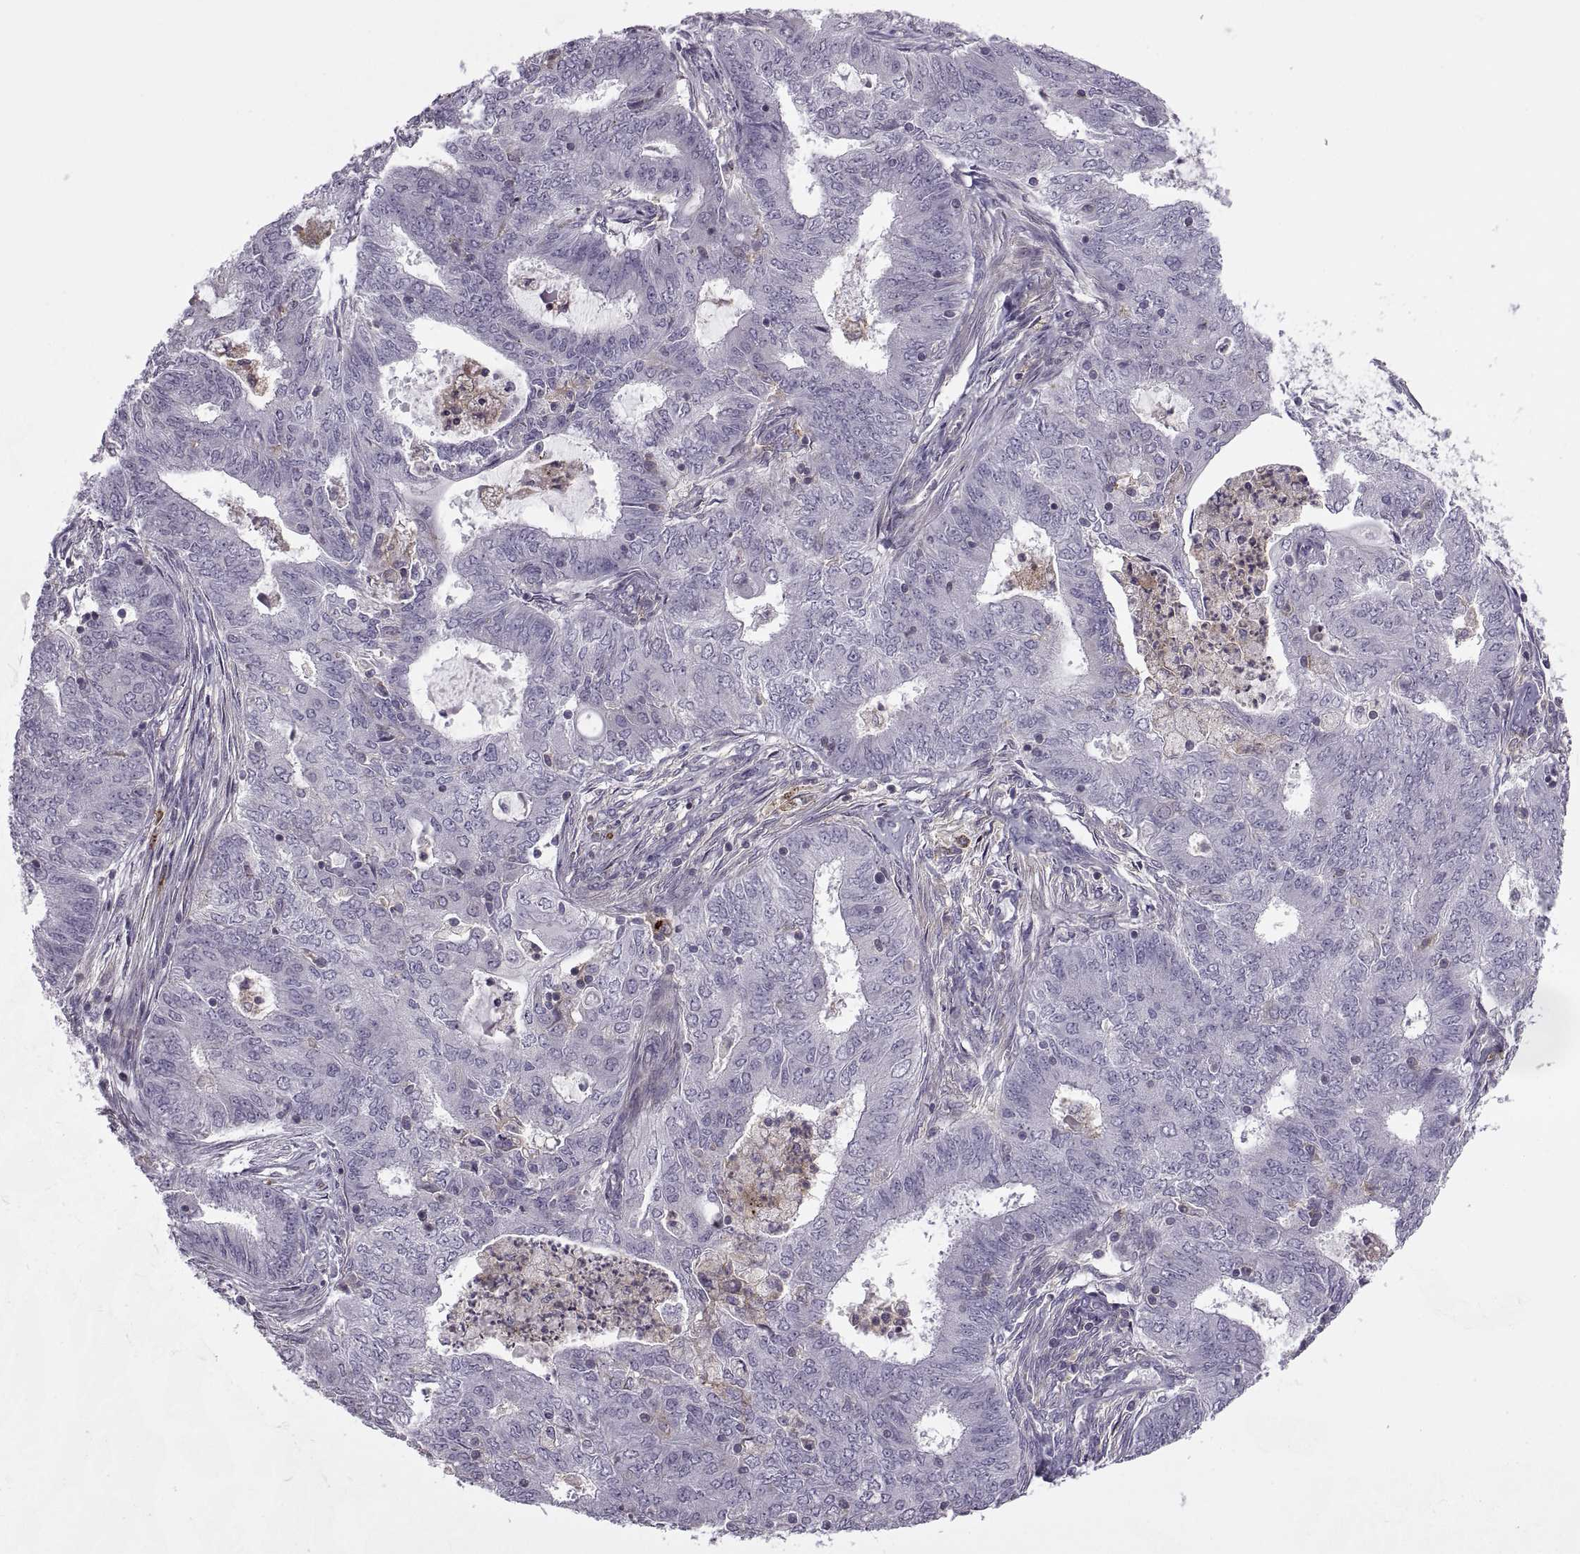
{"staining": {"intensity": "negative", "quantity": "none", "location": "none"}, "tissue": "endometrial cancer", "cell_type": "Tumor cells", "image_type": "cancer", "snomed": [{"axis": "morphology", "description": "Adenocarcinoma, NOS"}, {"axis": "topography", "description": "Endometrium"}], "caption": "Tumor cells show no significant positivity in endometrial adenocarcinoma.", "gene": "RALB", "patient": {"sex": "female", "age": 62}}